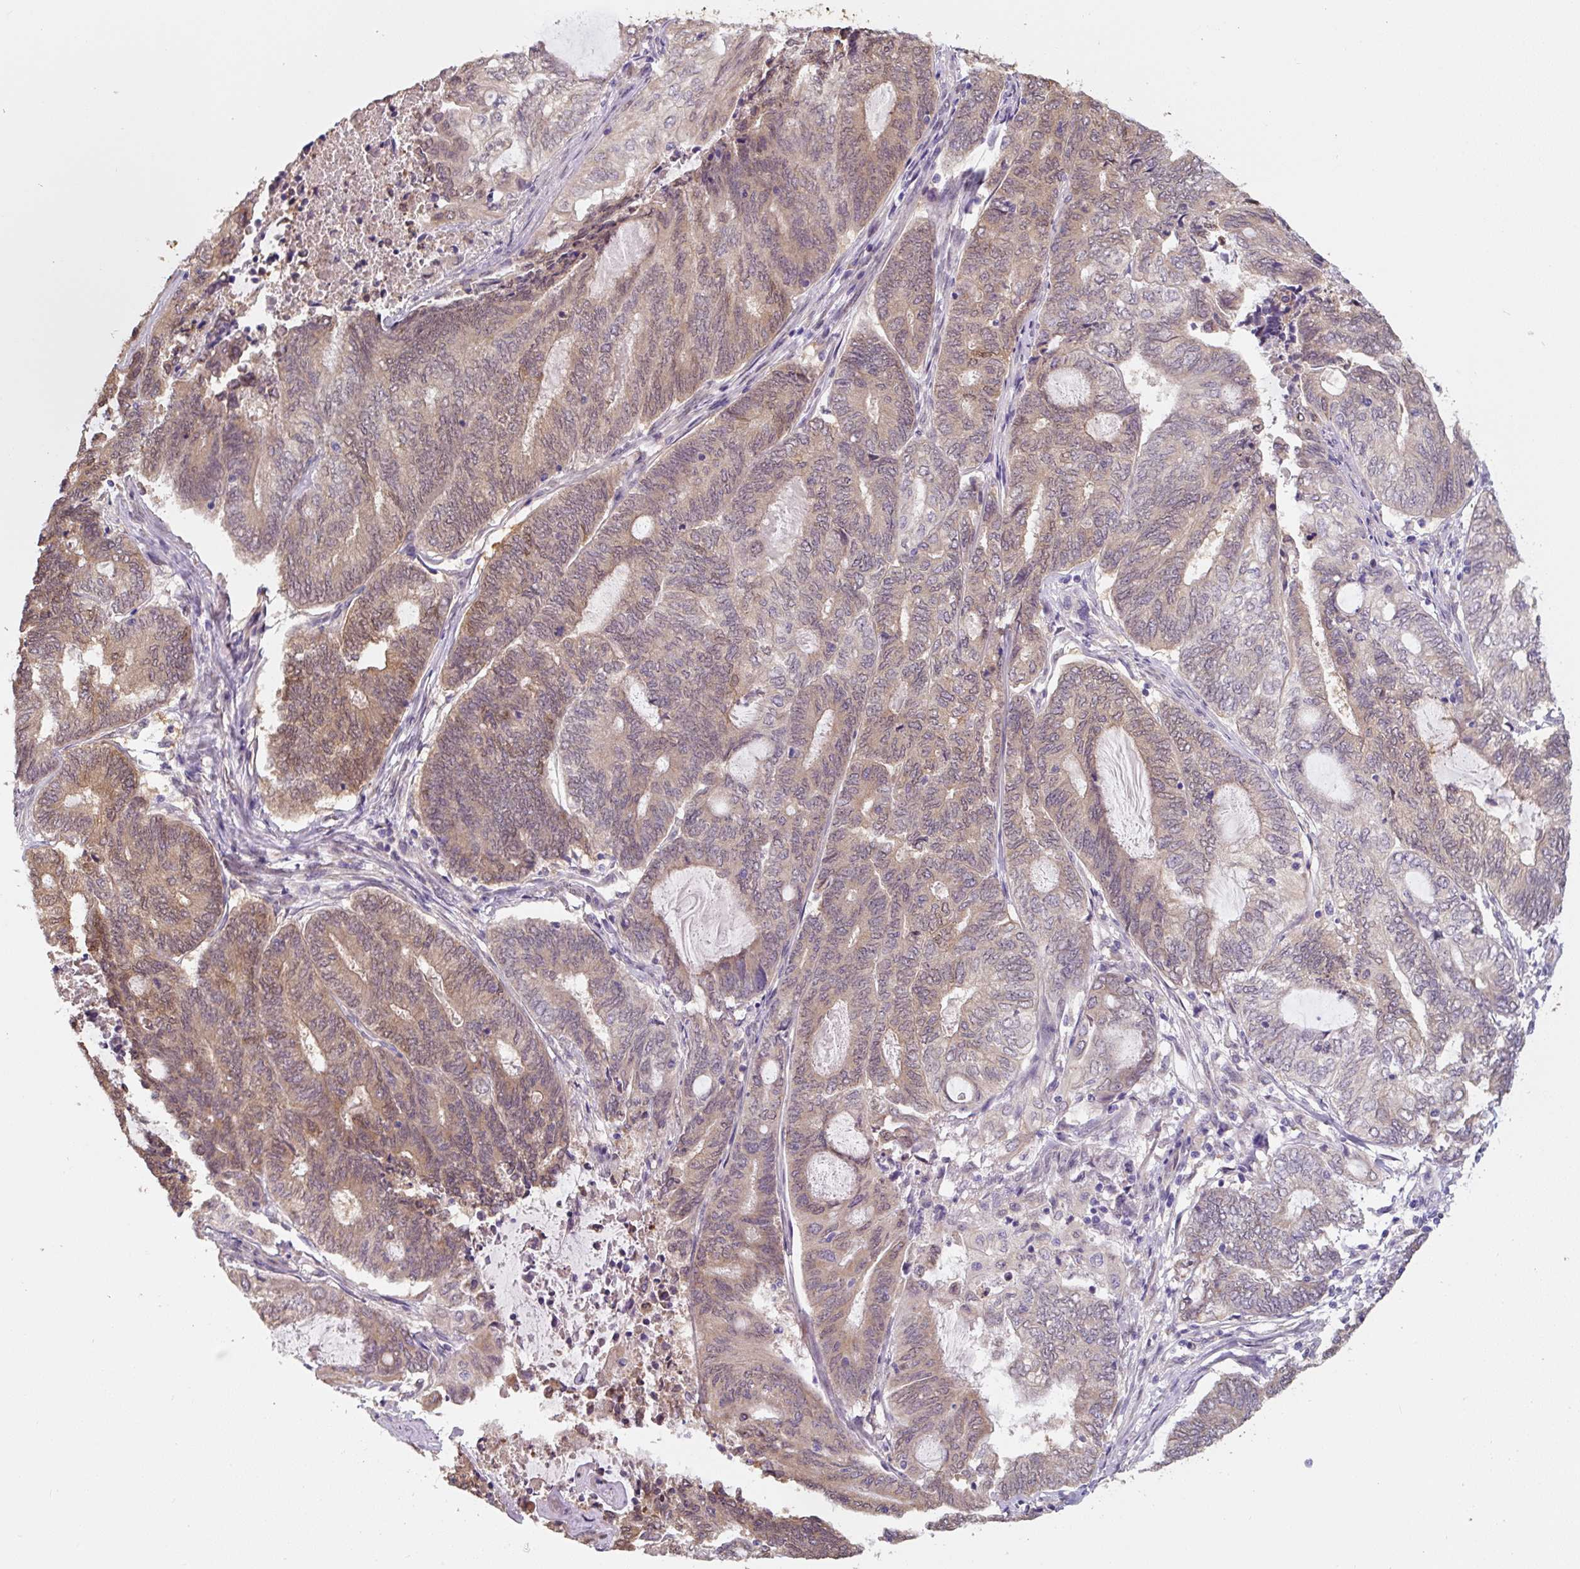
{"staining": {"intensity": "moderate", "quantity": ">75%", "location": "cytoplasmic/membranous,nuclear"}, "tissue": "endometrial cancer", "cell_type": "Tumor cells", "image_type": "cancer", "snomed": [{"axis": "morphology", "description": "Adenocarcinoma, NOS"}, {"axis": "topography", "description": "Uterus"}, {"axis": "topography", "description": "Endometrium"}], "caption": "Endometrial cancer tissue reveals moderate cytoplasmic/membranous and nuclear staining in about >75% of tumor cells", "gene": "ASRGL1", "patient": {"sex": "female", "age": 70}}